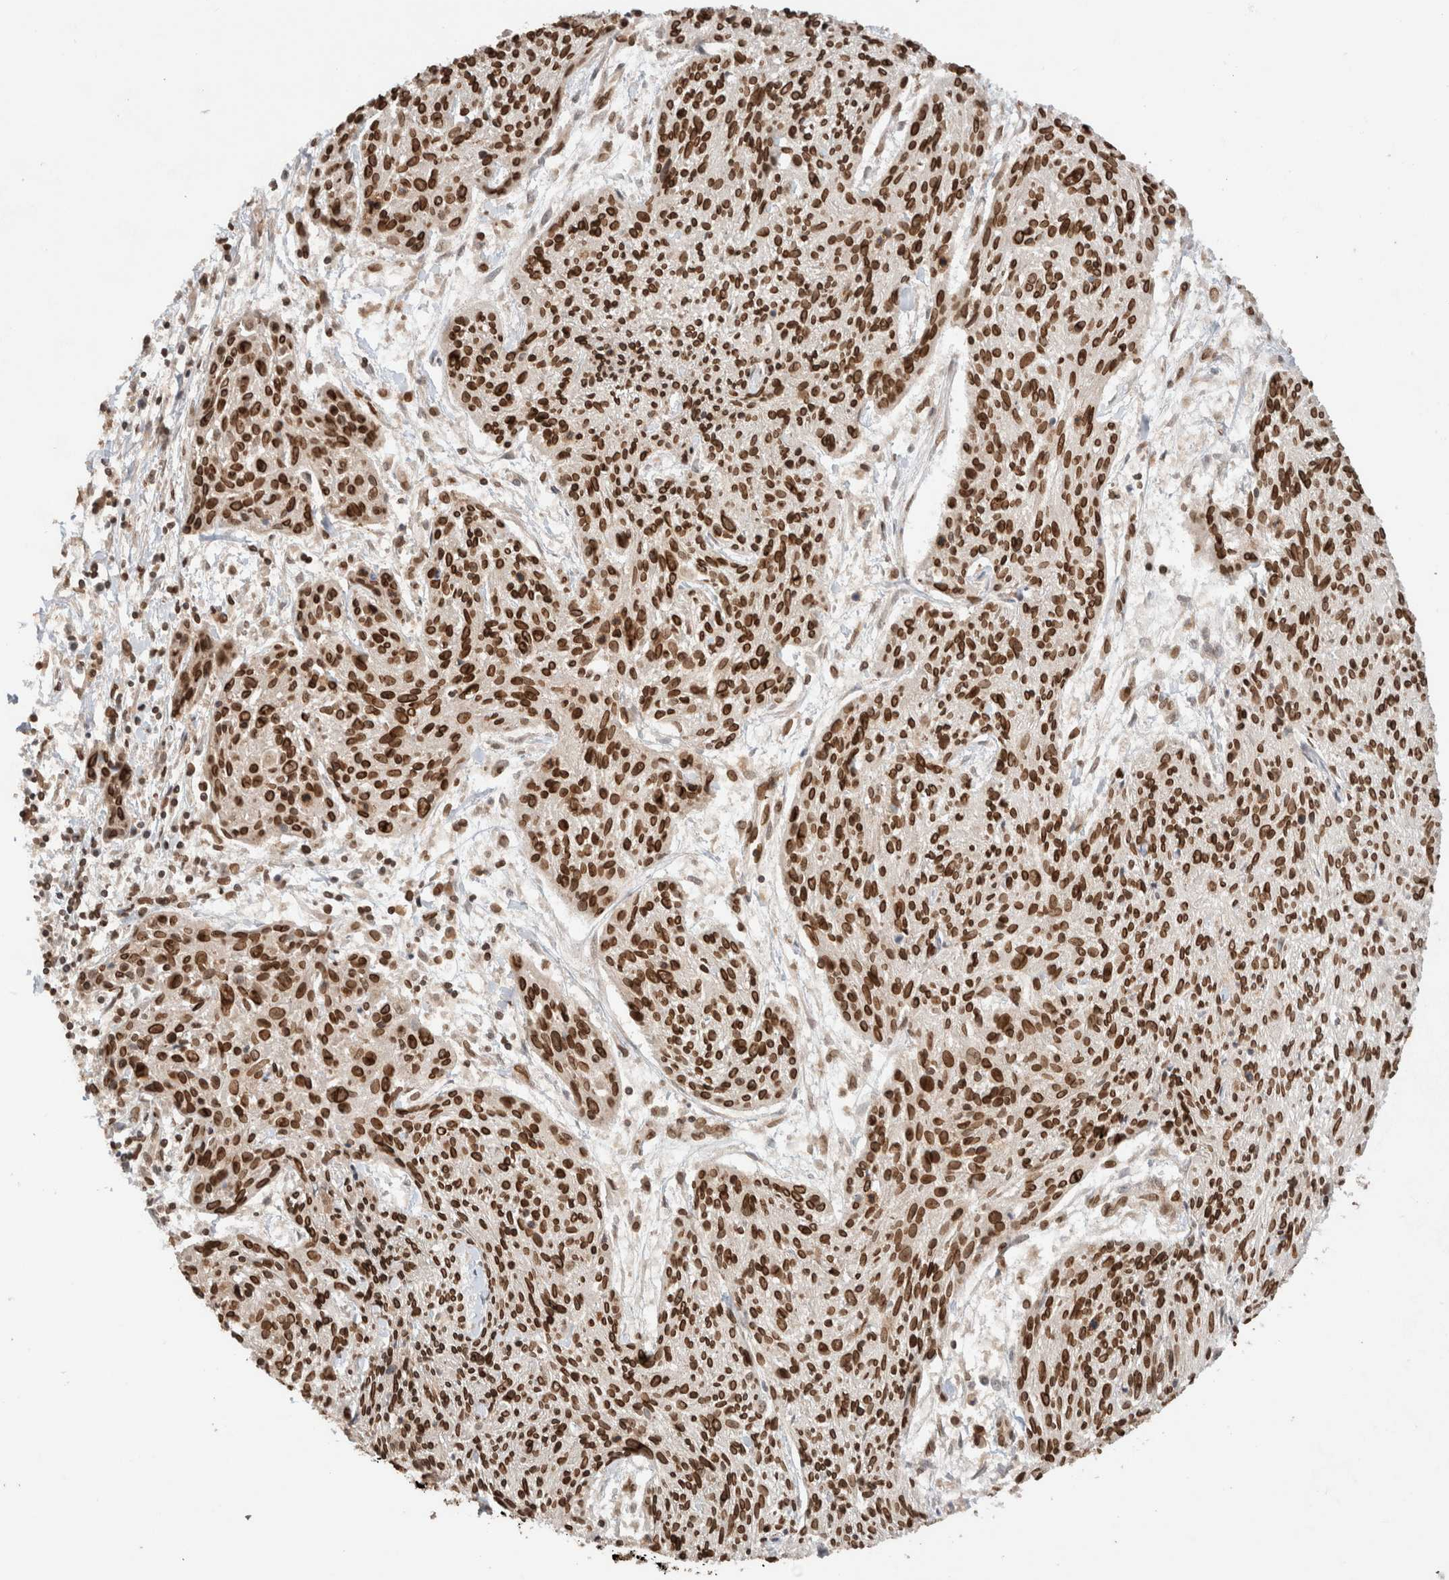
{"staining": {"intensity": "strong", "quantity": ">75%", "location": "nuclear"}, "tissue": "cervical cancer", "cell_type": "Tumor cells", "image_type": "cancer", "snomed": [{"axis": "morphology", "description": "Squamous cell carcinoma, NOS"}, {"axis": "topography", "description": "Cervix"}], "caption": "High-magnification brightfield microscopy of squamous cell carcinoma (cervical) stained with DAB (3,3'-diaminobenzidine) (brown) and counterstained with hematoxylin (blue). tumor cells exhibit strong nuclear expression is present in approximately>75% of cells.", "gene": "TPR", "patient": {"sex": "female", "age": 51}}